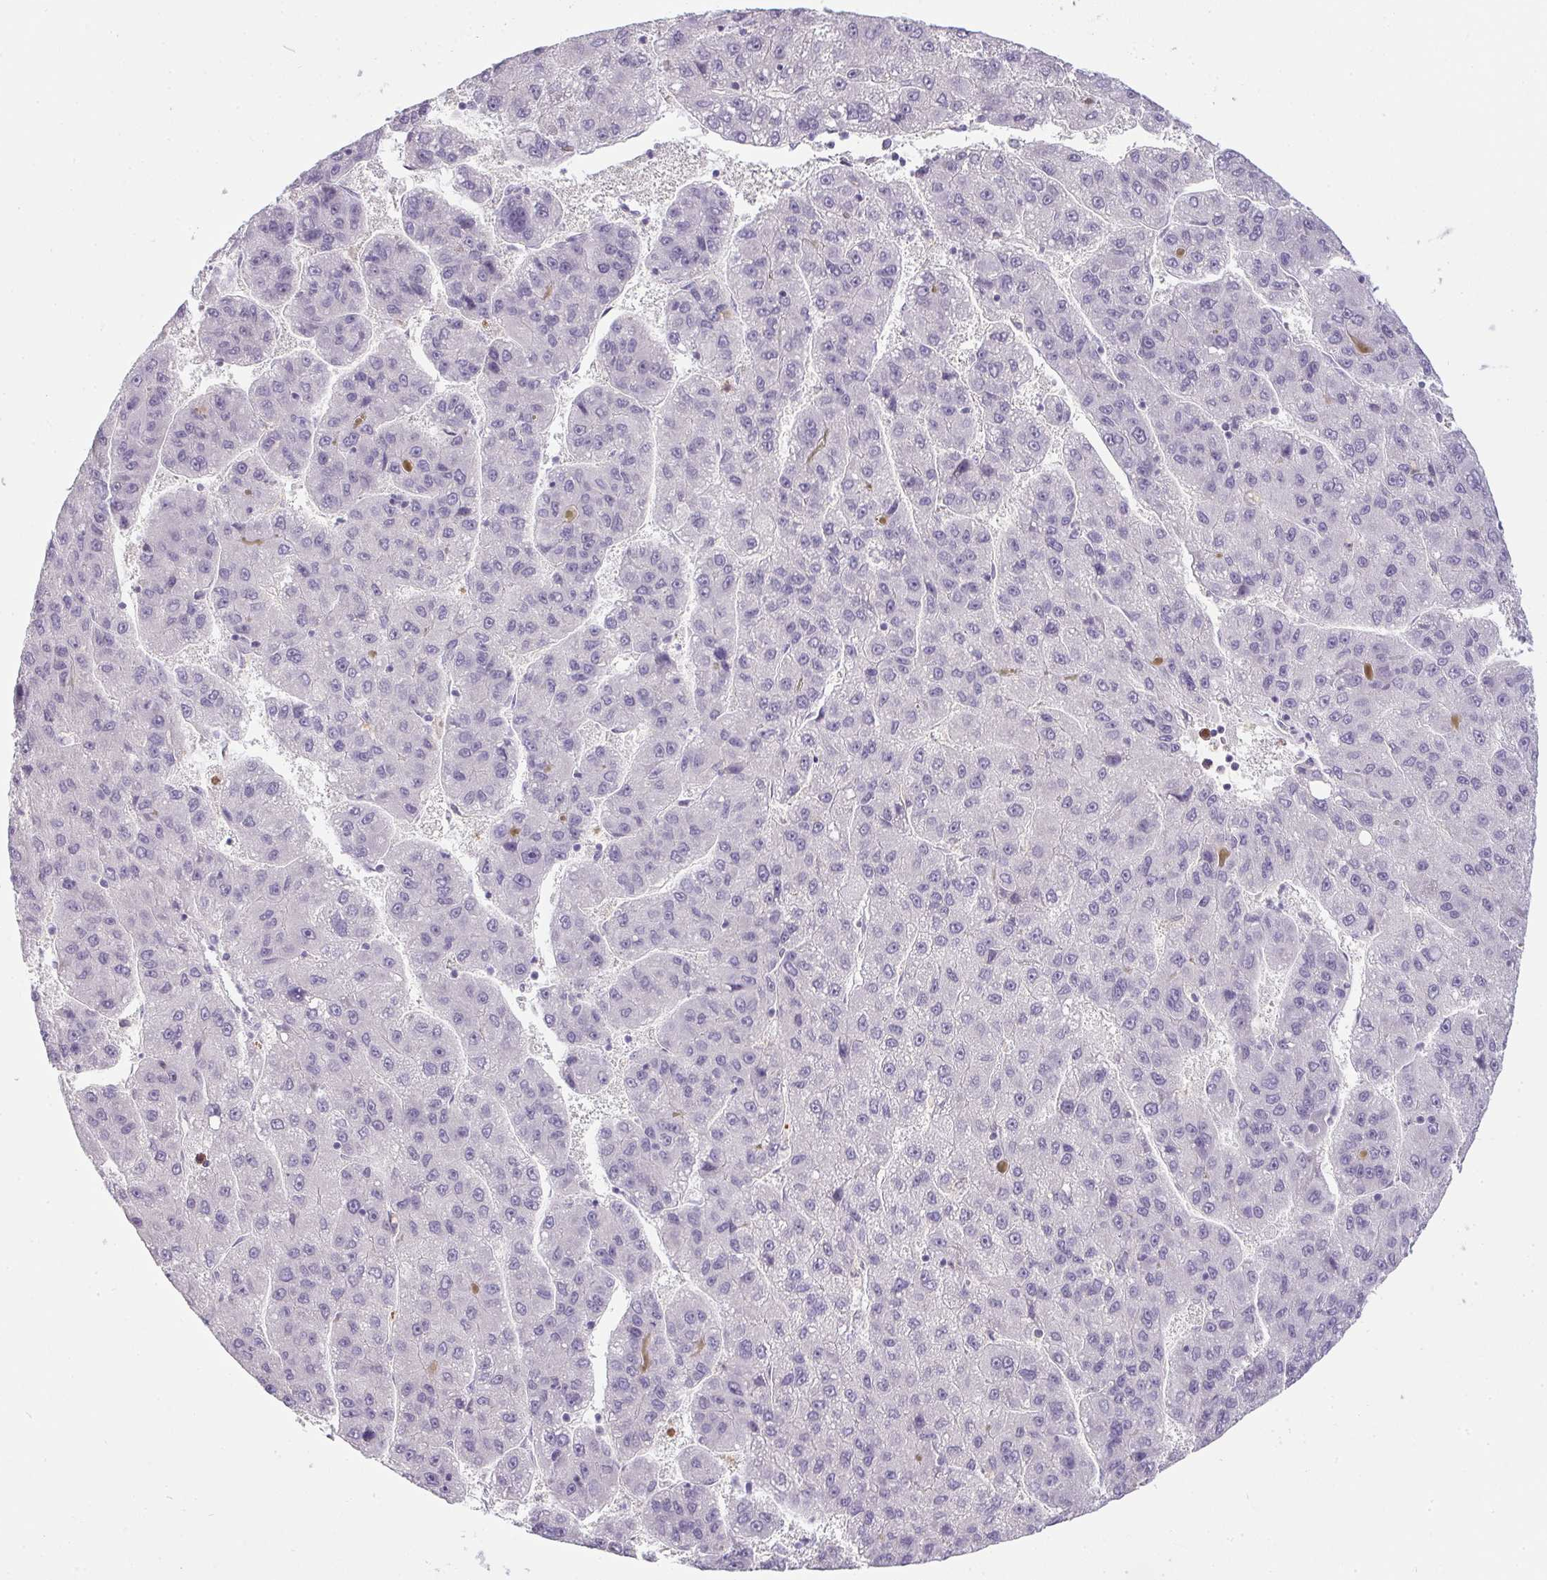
{"staining": {"intensity": "negative", "quantity": "none", "location": "none"}, "tissue": "liver cancer", "cell_type": "Tumor cells", "image_type": "cancer", "snomed": [{"axis": "morphology", "description": "Carcinoma, Hepatocellular, NOS"}, {"axis": "topography", "description": "Liver"}], "caption": "The IHC image has no significant expression in tumor cells of liver cancer tissue.", "gene": "DNAJC5G", "patient": {"sex": "female", "age": 82}}